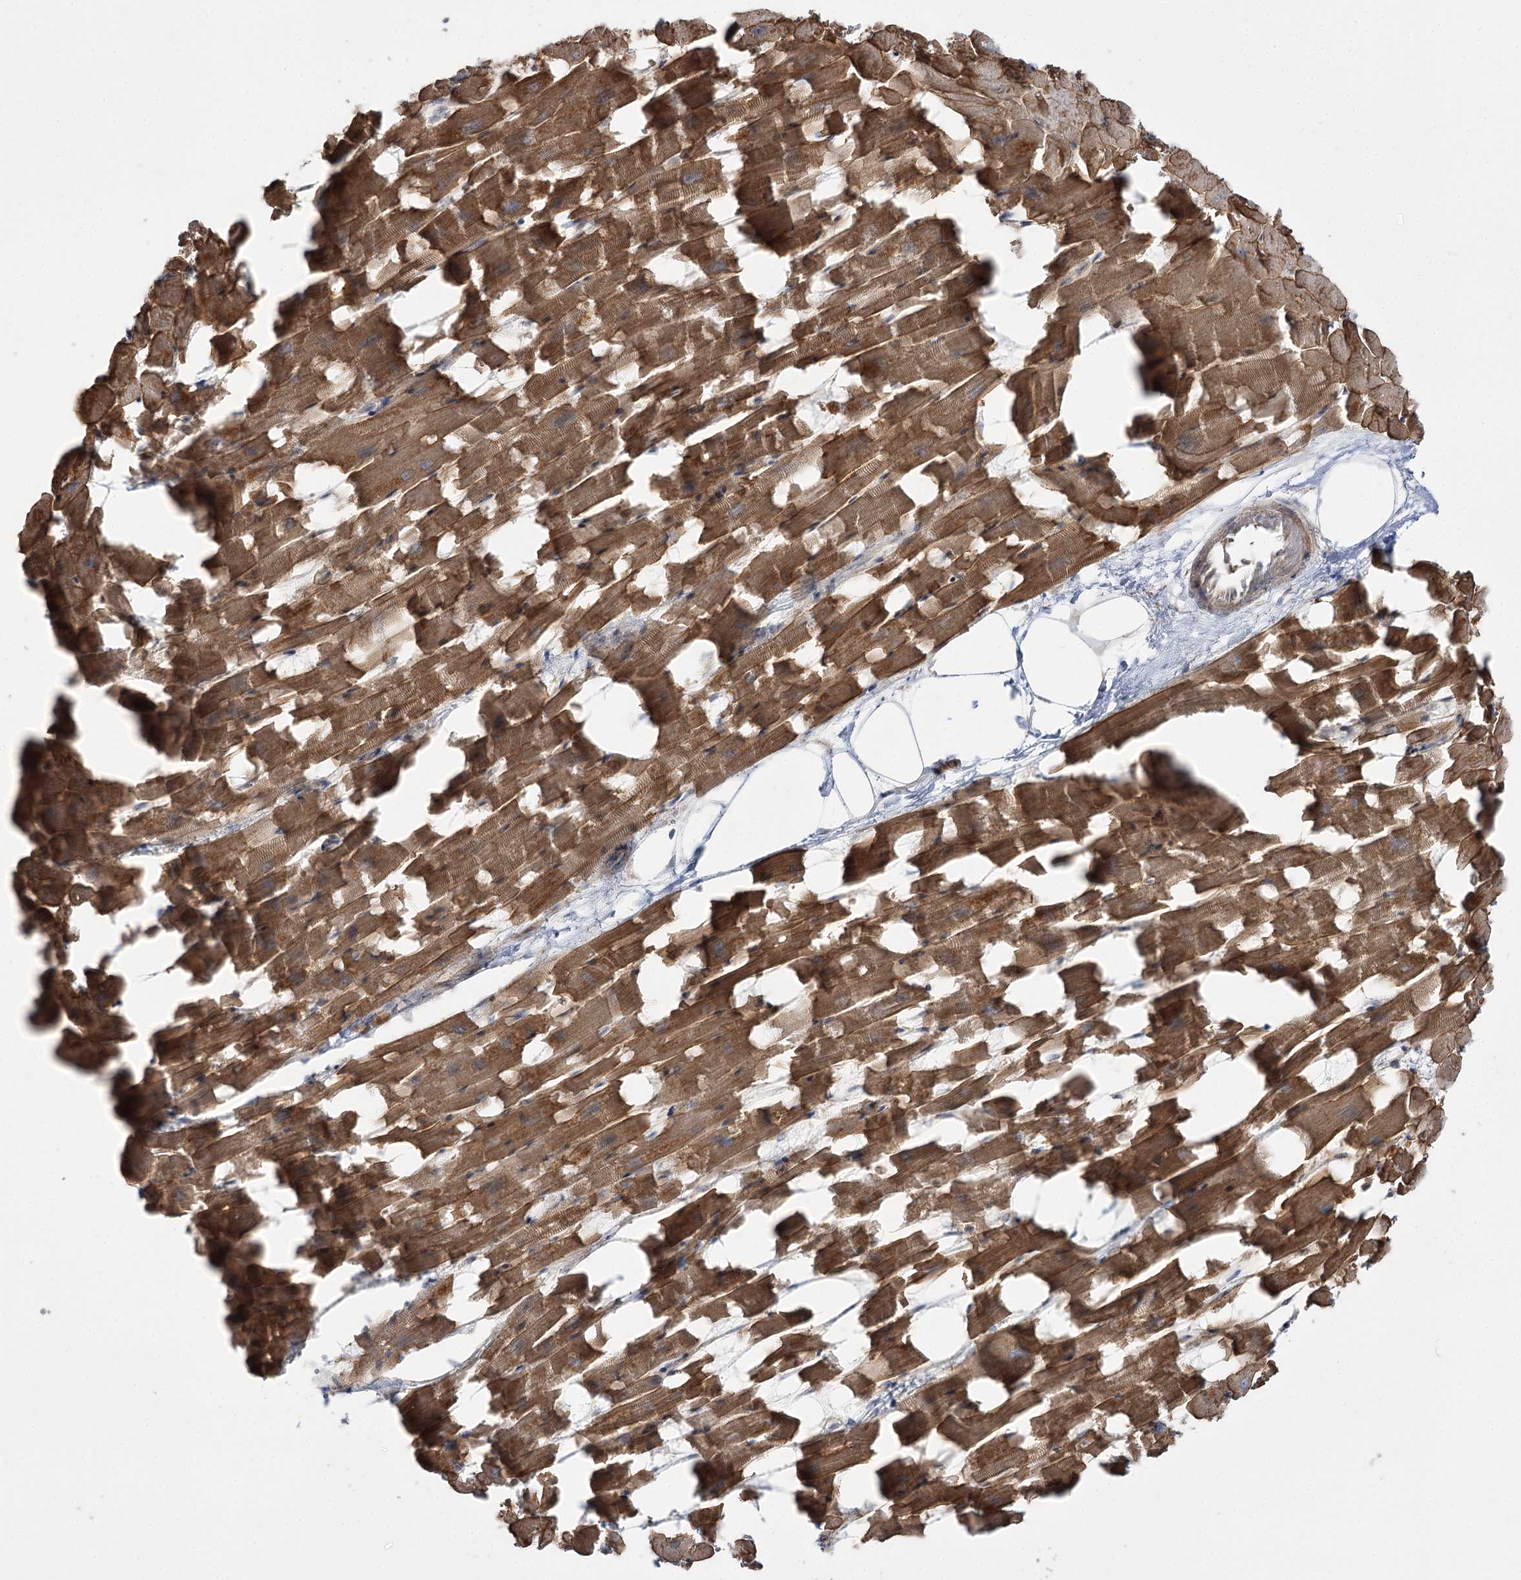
{"staining": {"intensity": "strong", "quantity": ">75%", "location": "cytoplasmic/membranous"}, "tissue": "heart muscle", "cell_type": "Cardiomyocytes", "image_type": "normal", "snomed": [{"axis": "morphology", "description": "Normal tissue, NOS"}, {"axis": "topography", "description": "Heart"}], "caption": "Immunohistochemical staining of benign heart muscle displays strong cytoplasmic/membranous protein expression in about >75% of cardiomyocytes.", "gene": "C11orf80", "patient": {"sex": "female", "age": 64}}